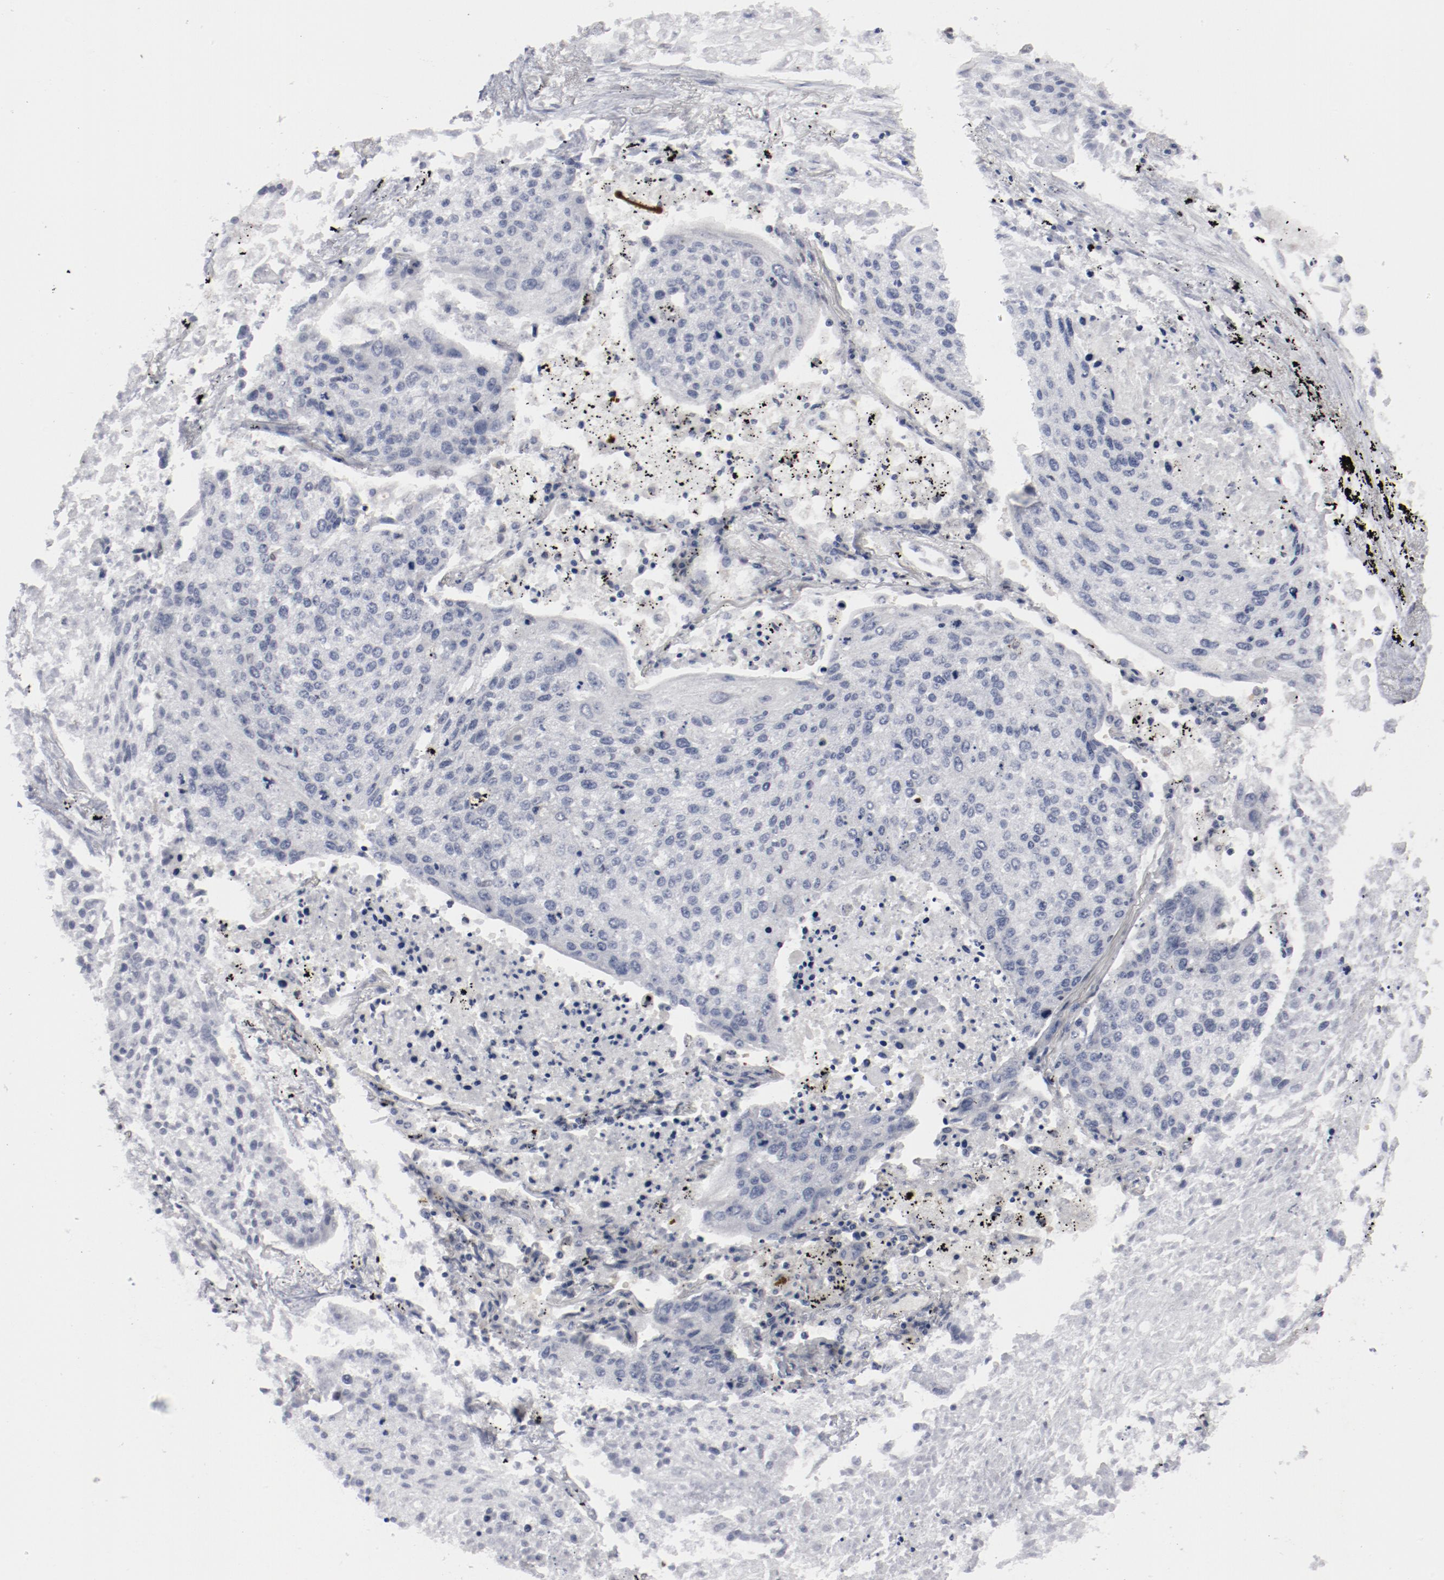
{"staining": {"intensity": "negative", "quantity": "none", "location": "none"}, "tissue": "lung cancer", "cell_type": "Tumor cells", "image_type": "cancer", "snomed": [{"axis": "morphology", "description": "Squamous cell carcinoma, NOS"}, {"axis": "topography", "description": "Lung"}], "caption": "There is no significant positivity in tumor cells of lung cancer.", "gene": "SPI1", "patient": {"sex": "male", "age": 75}}